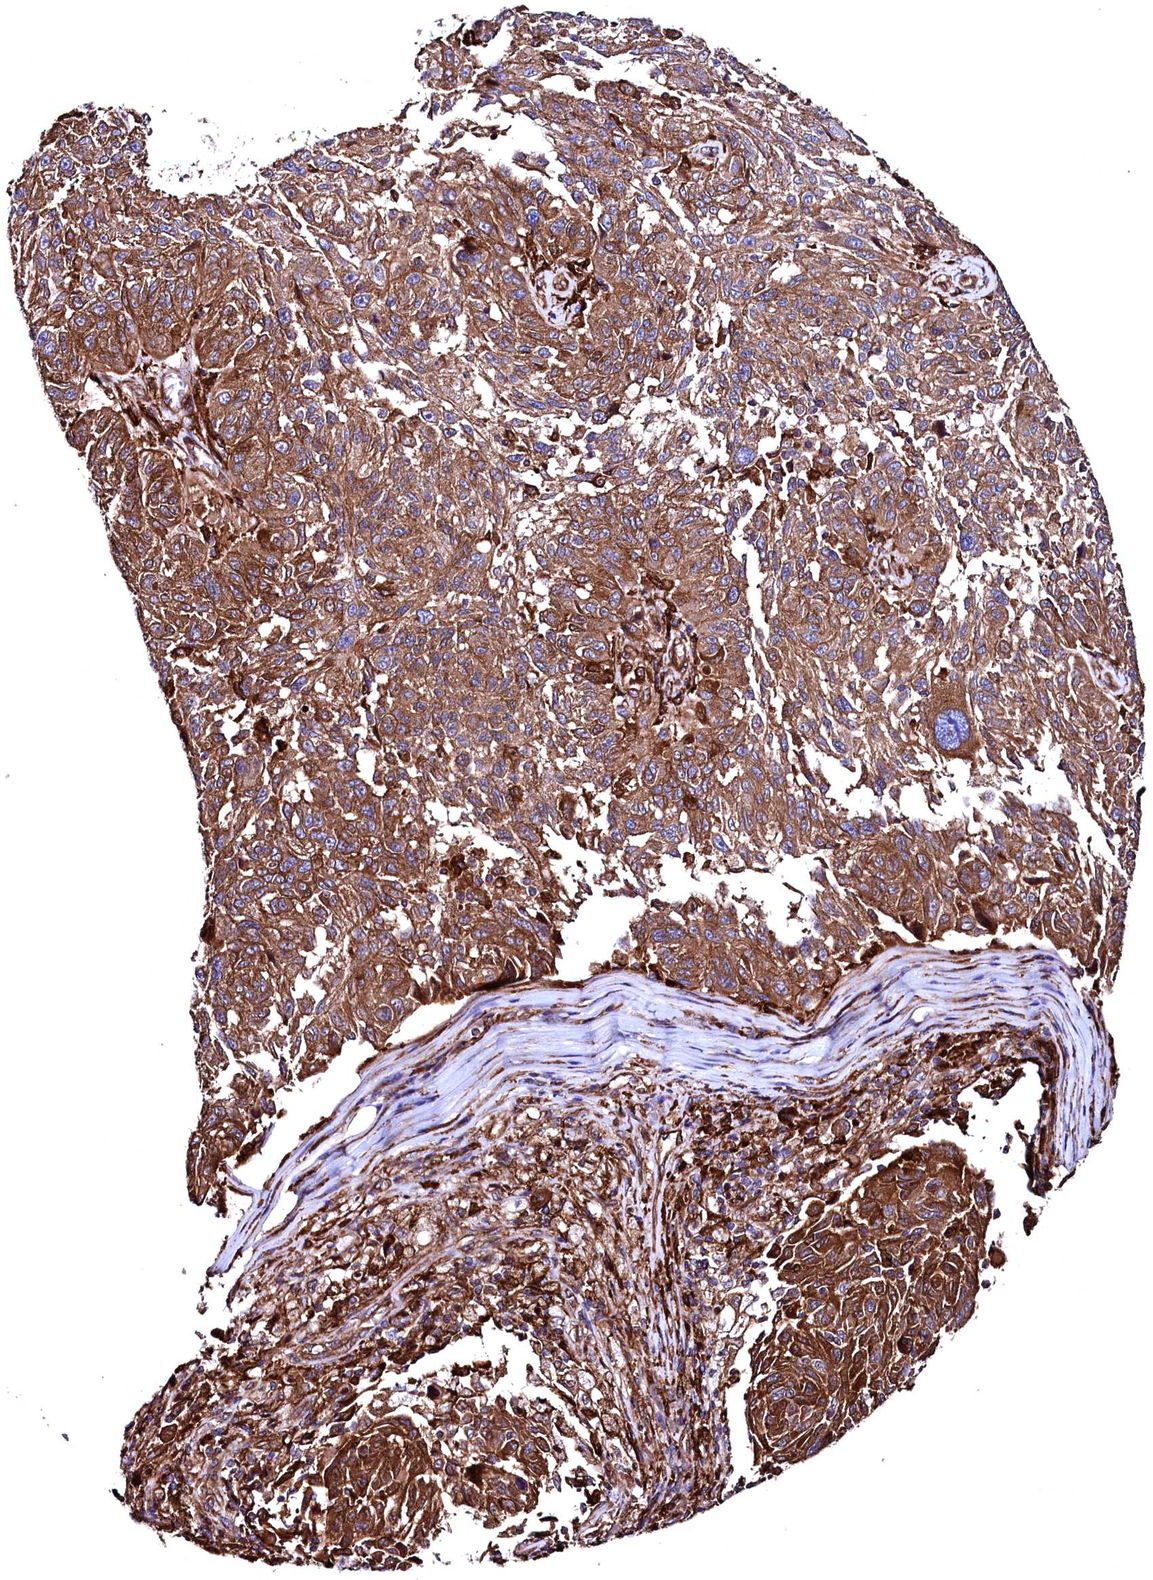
{"staining": {"intensity": "strong", "quantity": ">75%", "location": "cytoplasmic/membranous"}, "tissue": "melanoma", "cell_type": "Tumor cells", "image_type": "cancer", "snomed": [{"axis": "morphology", "description": "Malignant melanoma, NOS"}, {"axis": "topography", "description": "Skin"}], "caption": "Malignant melanoma was stained to show a protein in brown. There is high levels of strong cytoplasmic/membranous staining in about >75% of tumor cells. Nuclei are stained in blue.", "gene": "STAMBPL1", "patient": {"sex": "male", "age": 53}}